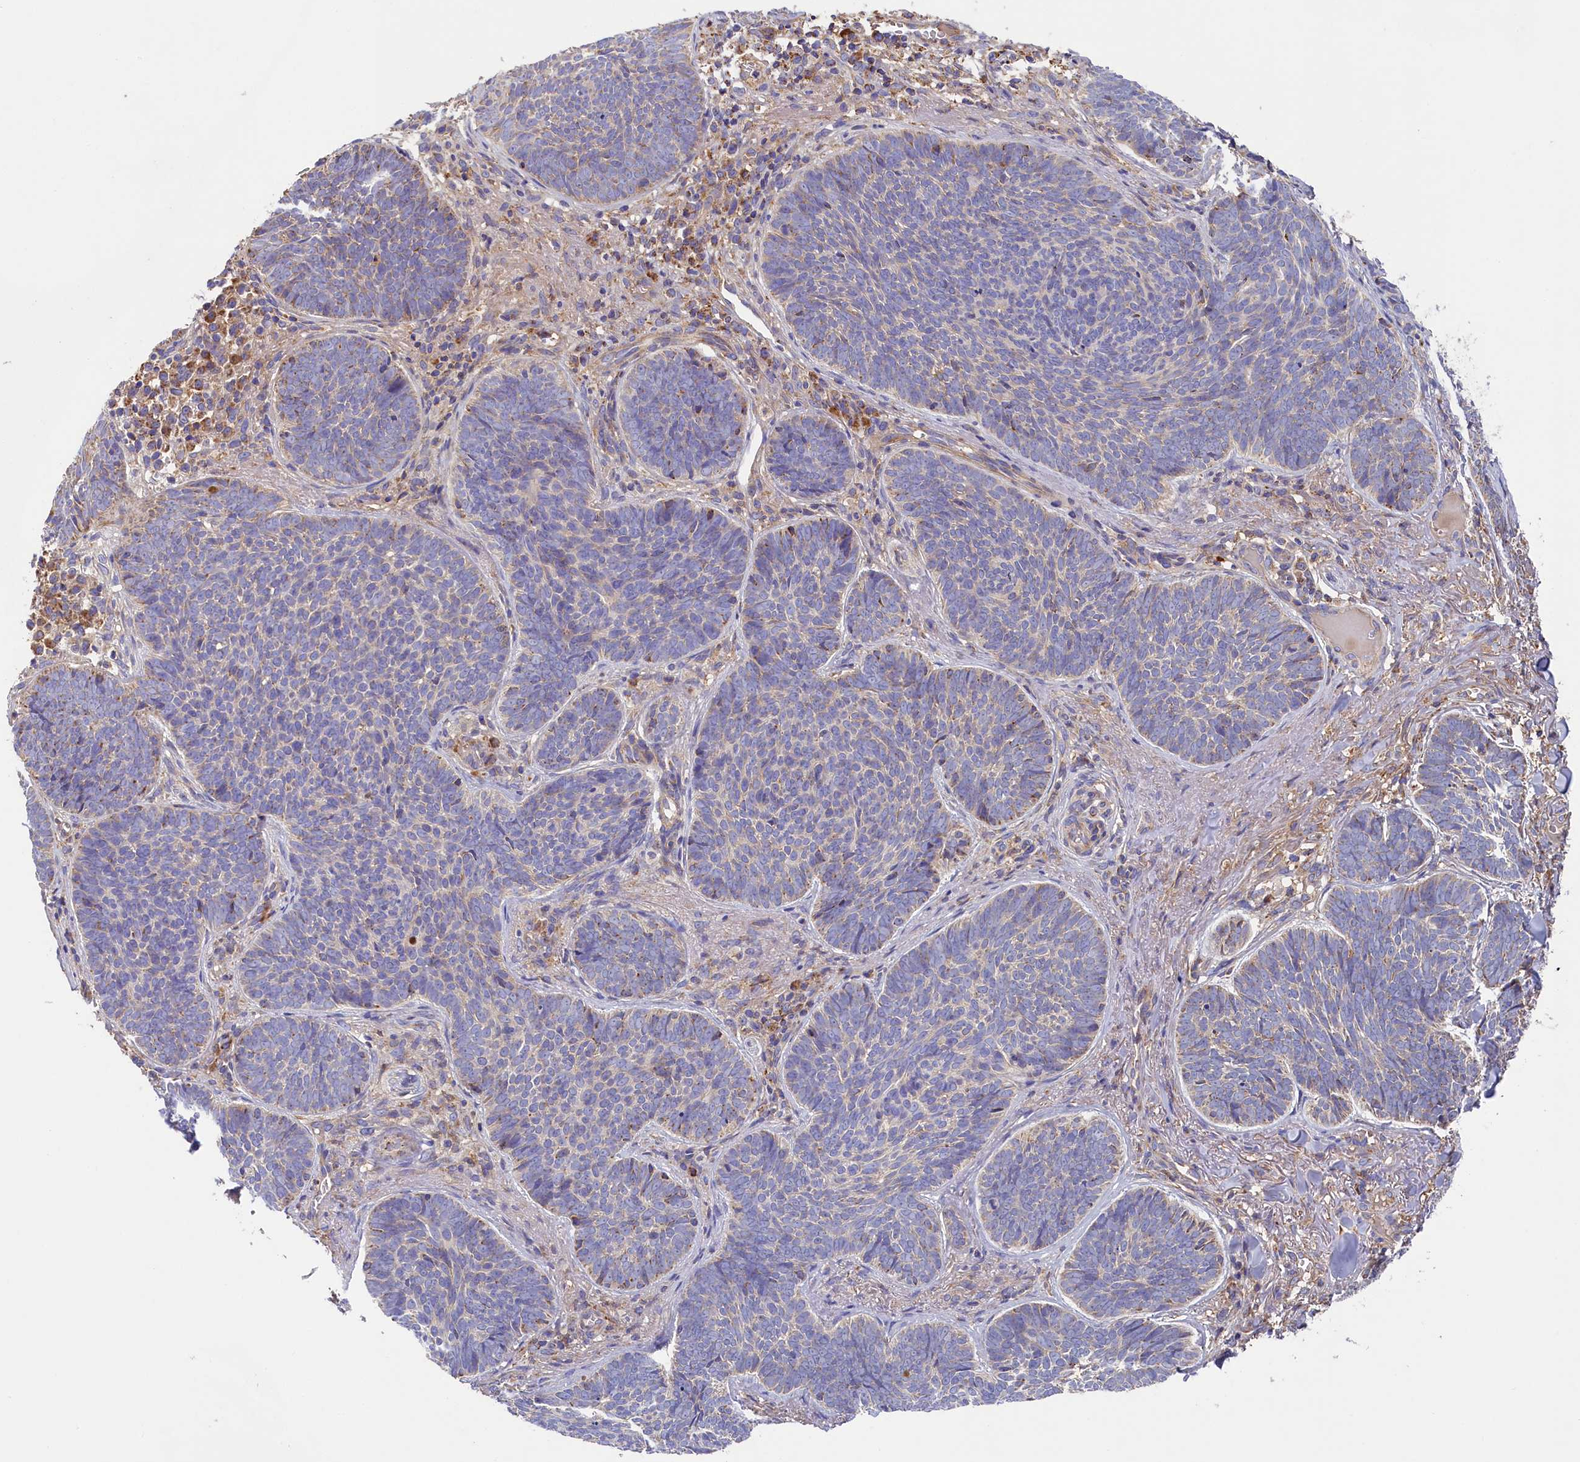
{"staining": {"intensity": "negative", "quantity": "none", "location": "none"}, "tissue": "skin cancer", "cell_type": "Tumor cells", "image_type": "cancer", "snomed": [{"axis": "morphology", "description": "Basal cell carcinoma"}, {"axis": "topography", "description": "Skin"}], "caption": "DAB immunohistochemical staining of skin cancer displays no significant expression in tumor cells.", "gene": "SEC31B", "patient": {"sex": "female", "age": 74}}